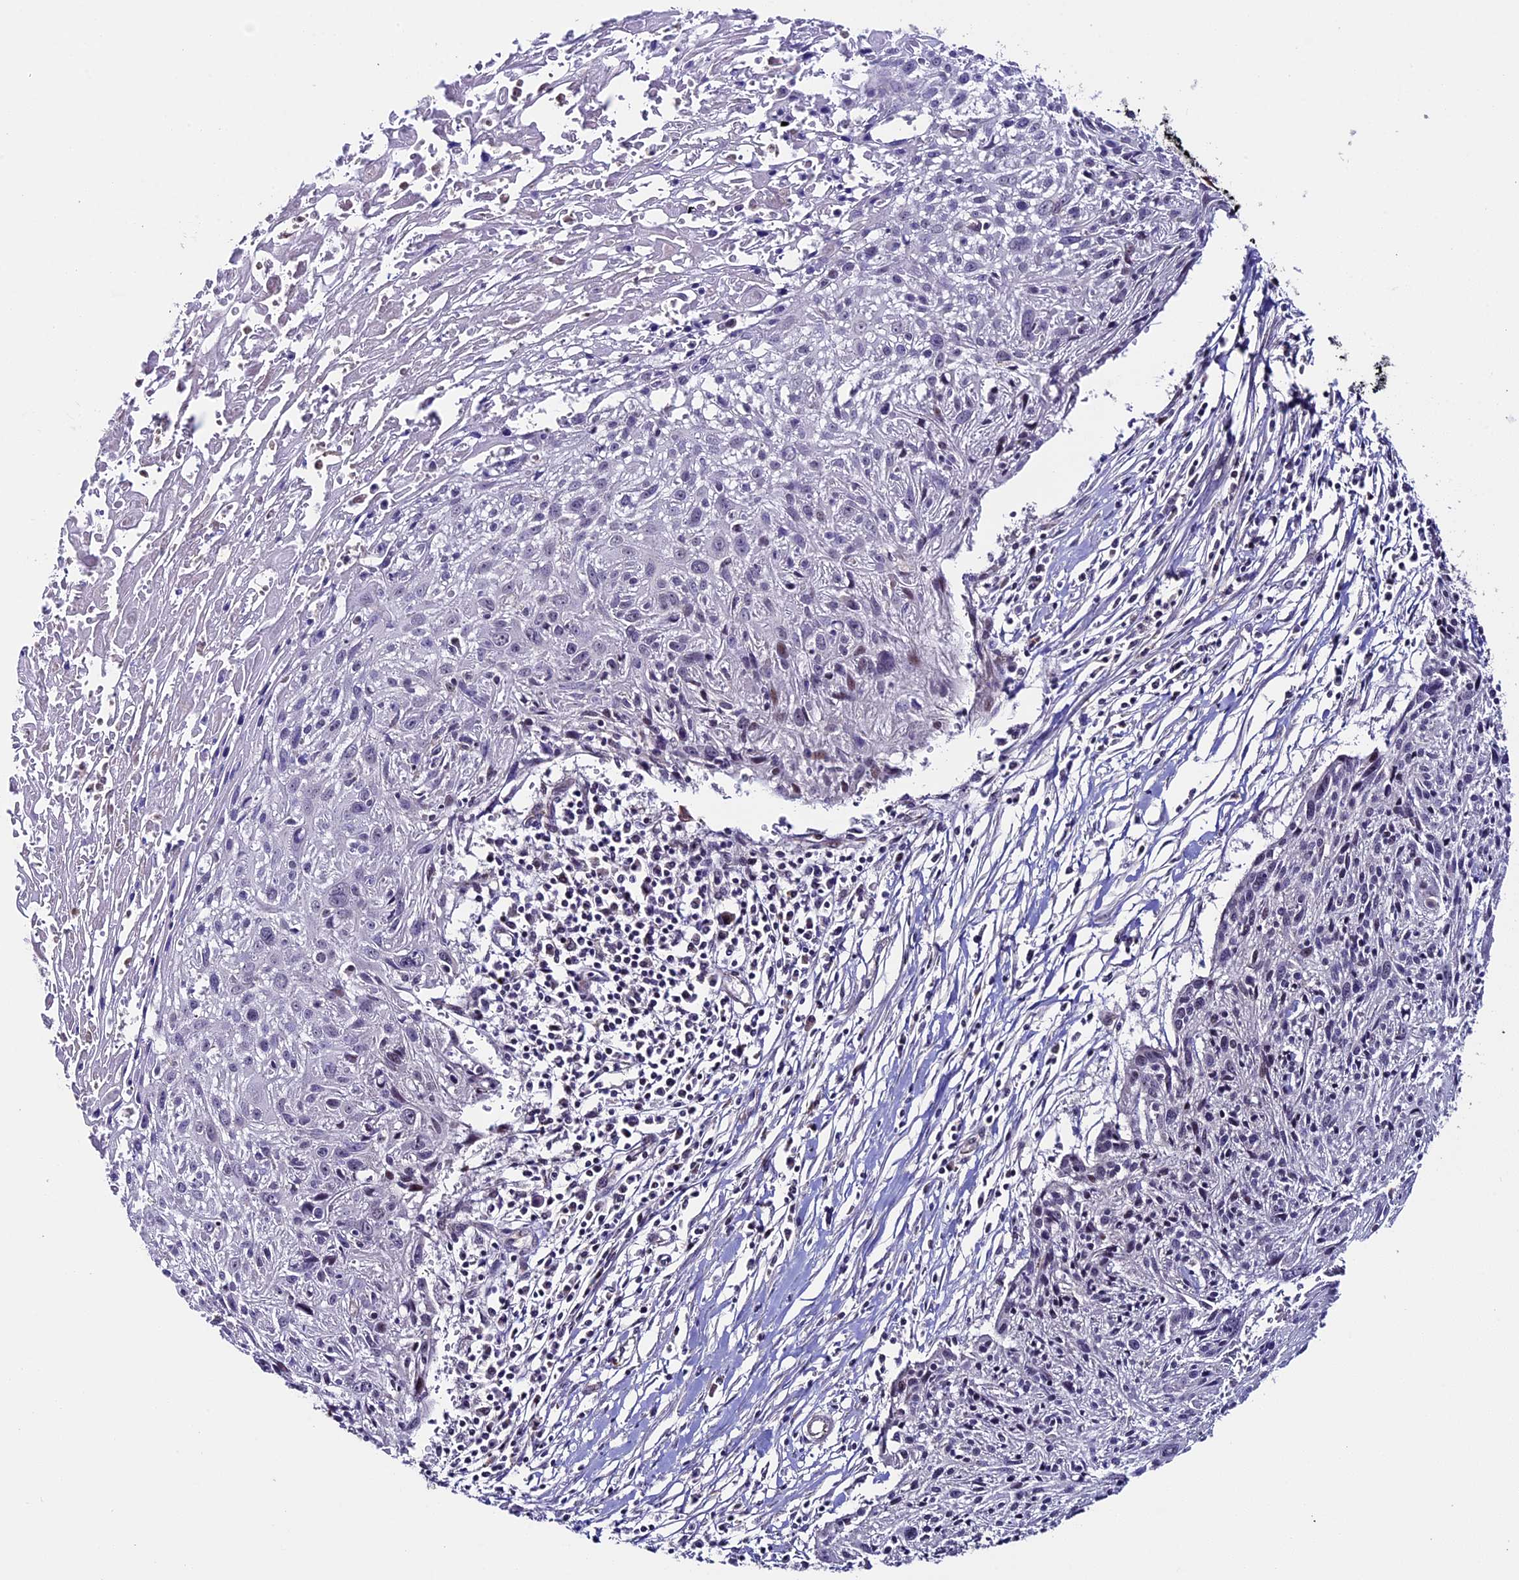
{"staining": {"intensity": "negative", "quantity": "none", "location": "none"}, "tissue": "cervical cancer", "cell_type": "Tumor cells", "image_type": "cancer", "snomed": [{"axis": "morphology", "description": "Squamous cell carcinoma, NOS"}, {"axis": "topography", "description": "Cervix"}], "caption": "Cervical cancer was stained to show a protein in brown. There is no significant staining in tumor cells. Brightfield microscopy of immunohistochemistry (IHC) stained with DAB (brown) and hematoxylin (blue), captured at high magnification.", "gene": "SIPA1L3", "patient": {"sex": "female", "age": 51}}